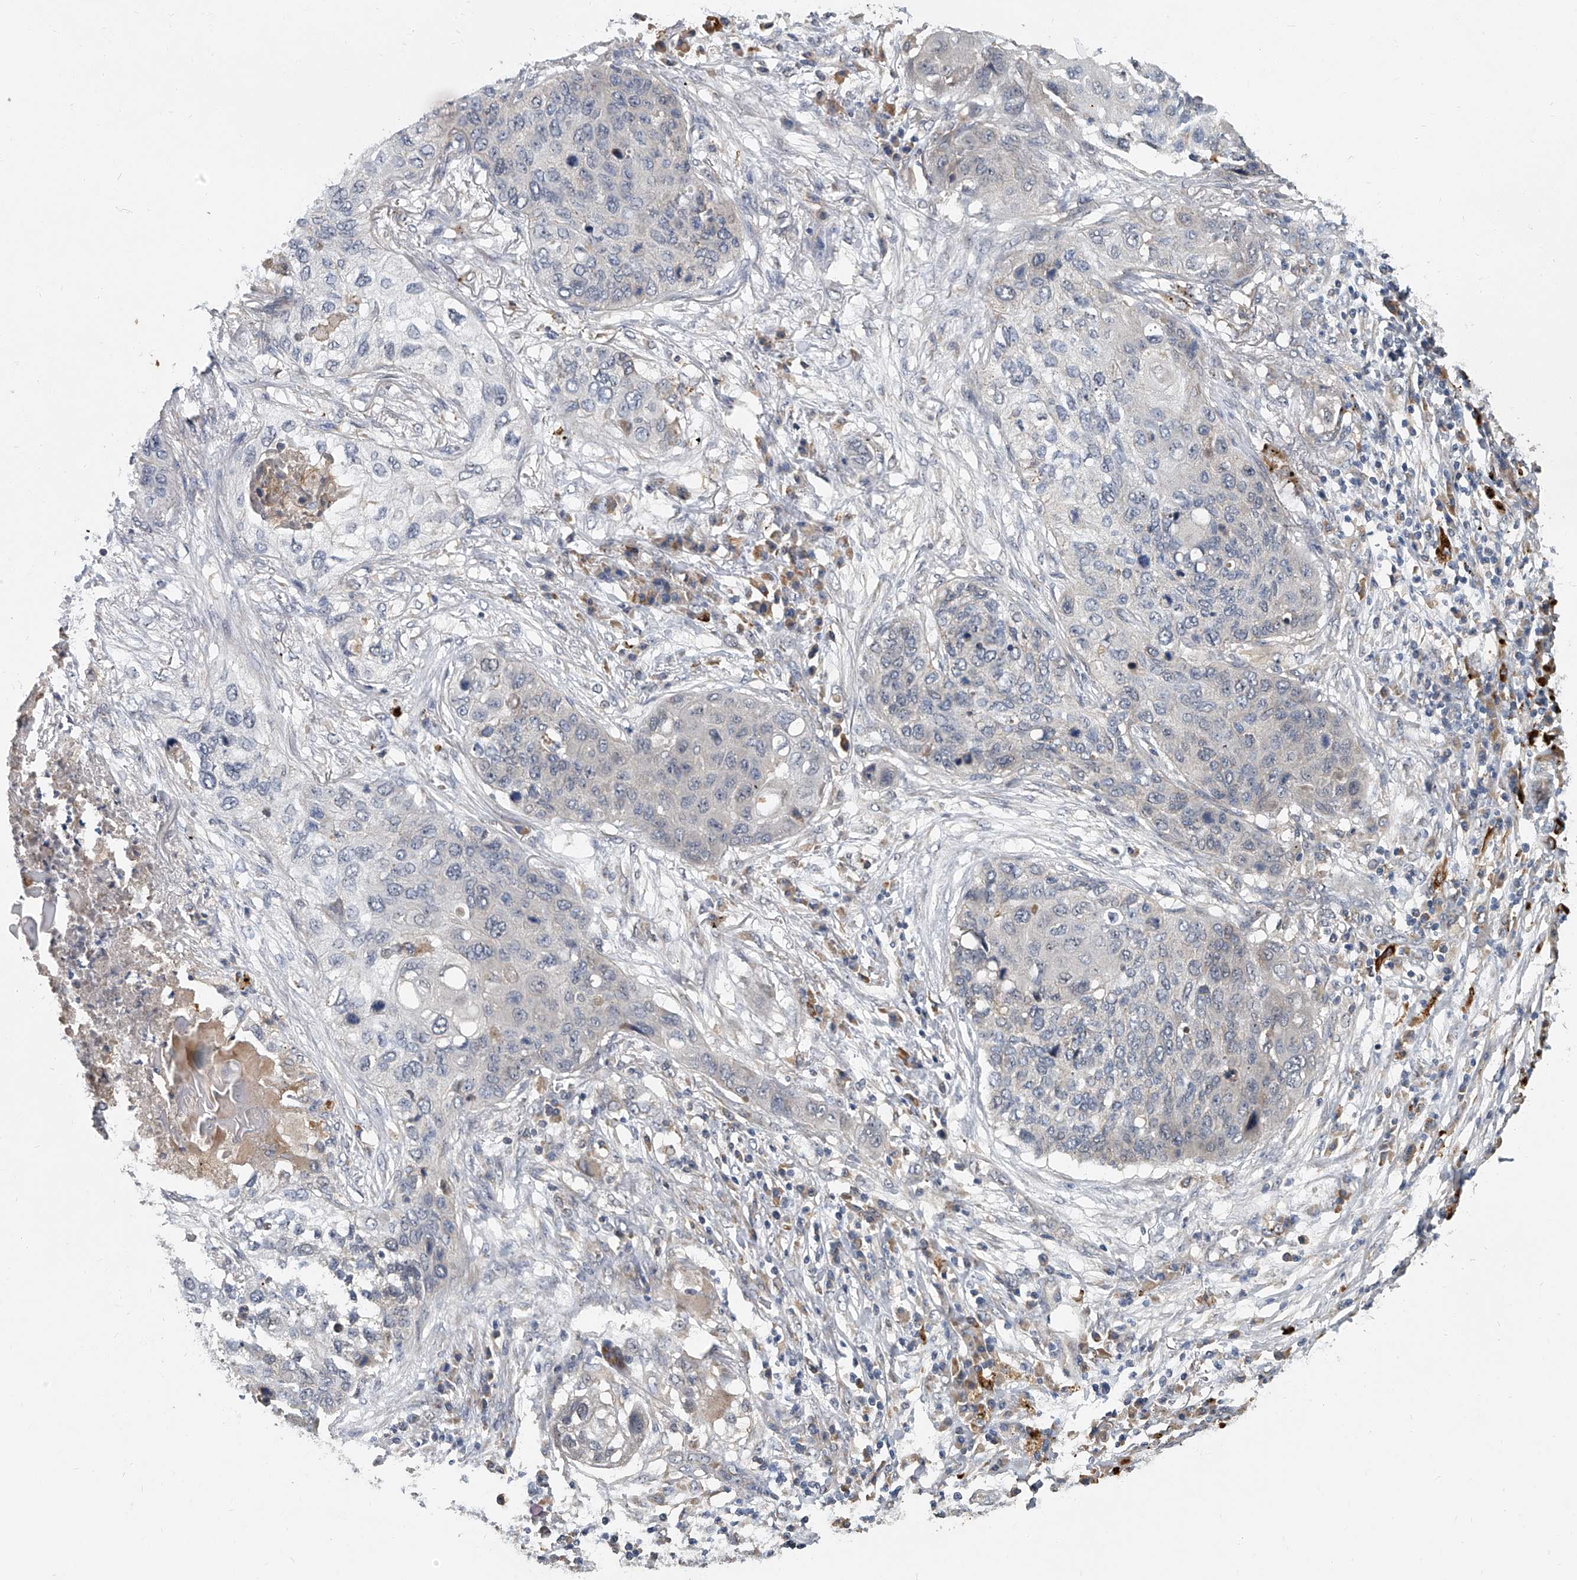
{"staining": {"intensity": "negative", "quantity": "none", "location": "none"}, "tissue": "lung cancer", "cell_type": "Tumor cells", "image_type": "cancer", "snomed": [{"axis": "morphology", "description": "Squamous cell carcinoma, NOS"}, {"axis": "topography", "description": "Lung"}], "caption": "Tumor cells are negative for brown protein staining in lung cancer. (DAB (3,3'-diaminobenzidine) IHC visualized using brightfield microscopy, high magnification).", "gene": "JAG2", "patient": {"sex": "female", "age": 63}}